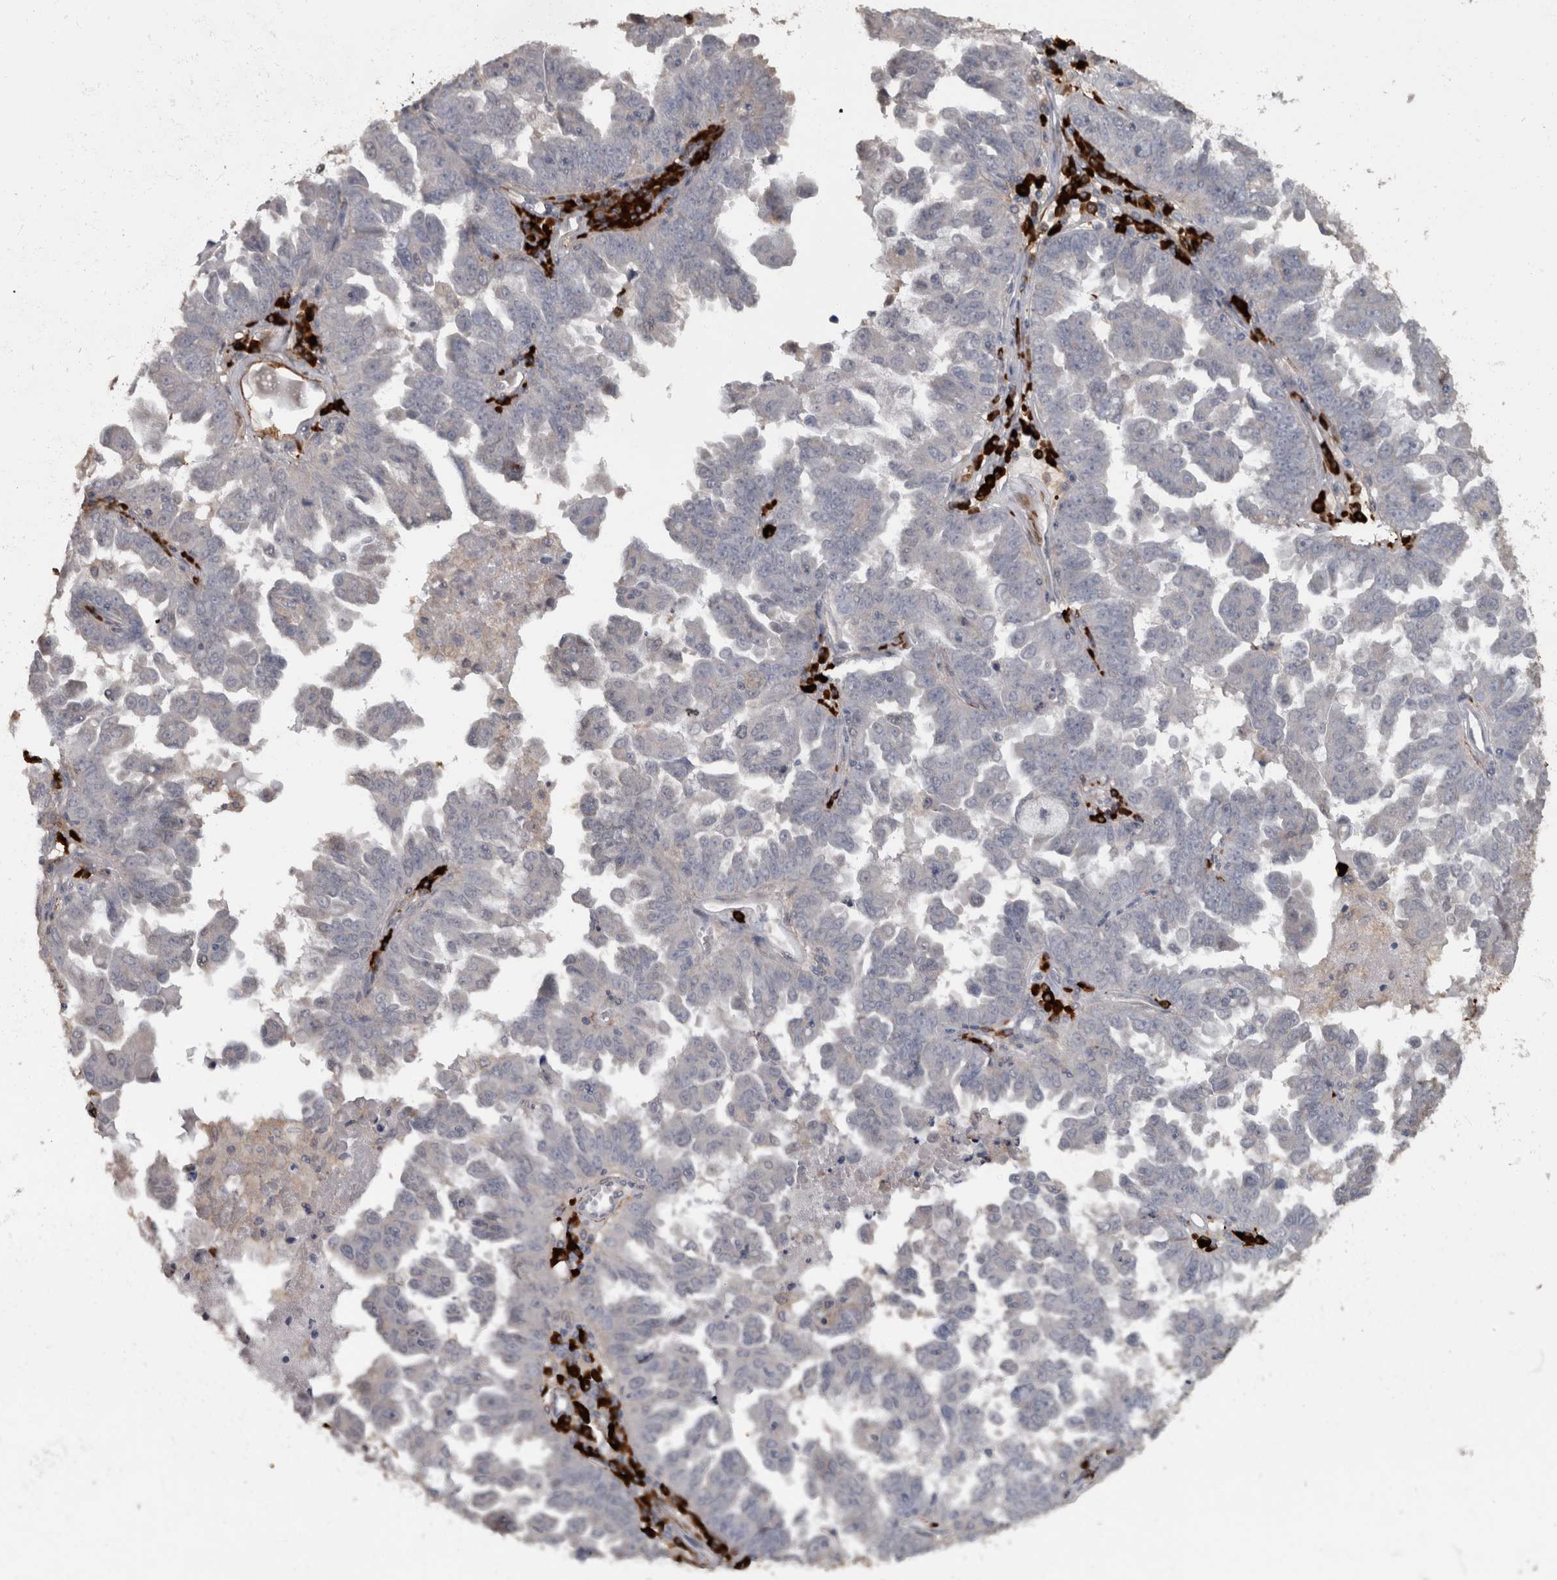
{"staining": {"intensity": "negative", "quantity": "none", "location": "none"}, "tissue": "ovarian cancer", "cell_type": "Tumor cells", "image_type": "cancer", "snomed": [{"axis": "morphology", "description": "Carcinoma, endometroid"}, {"axis": "topography", "description": "Ovary"}], "caption": "A photomicrograph of human ovarian cancer is negative for staining in tumor cells.", "gene": "MASTL", "patient": {"sex": "female", "age": 62}}